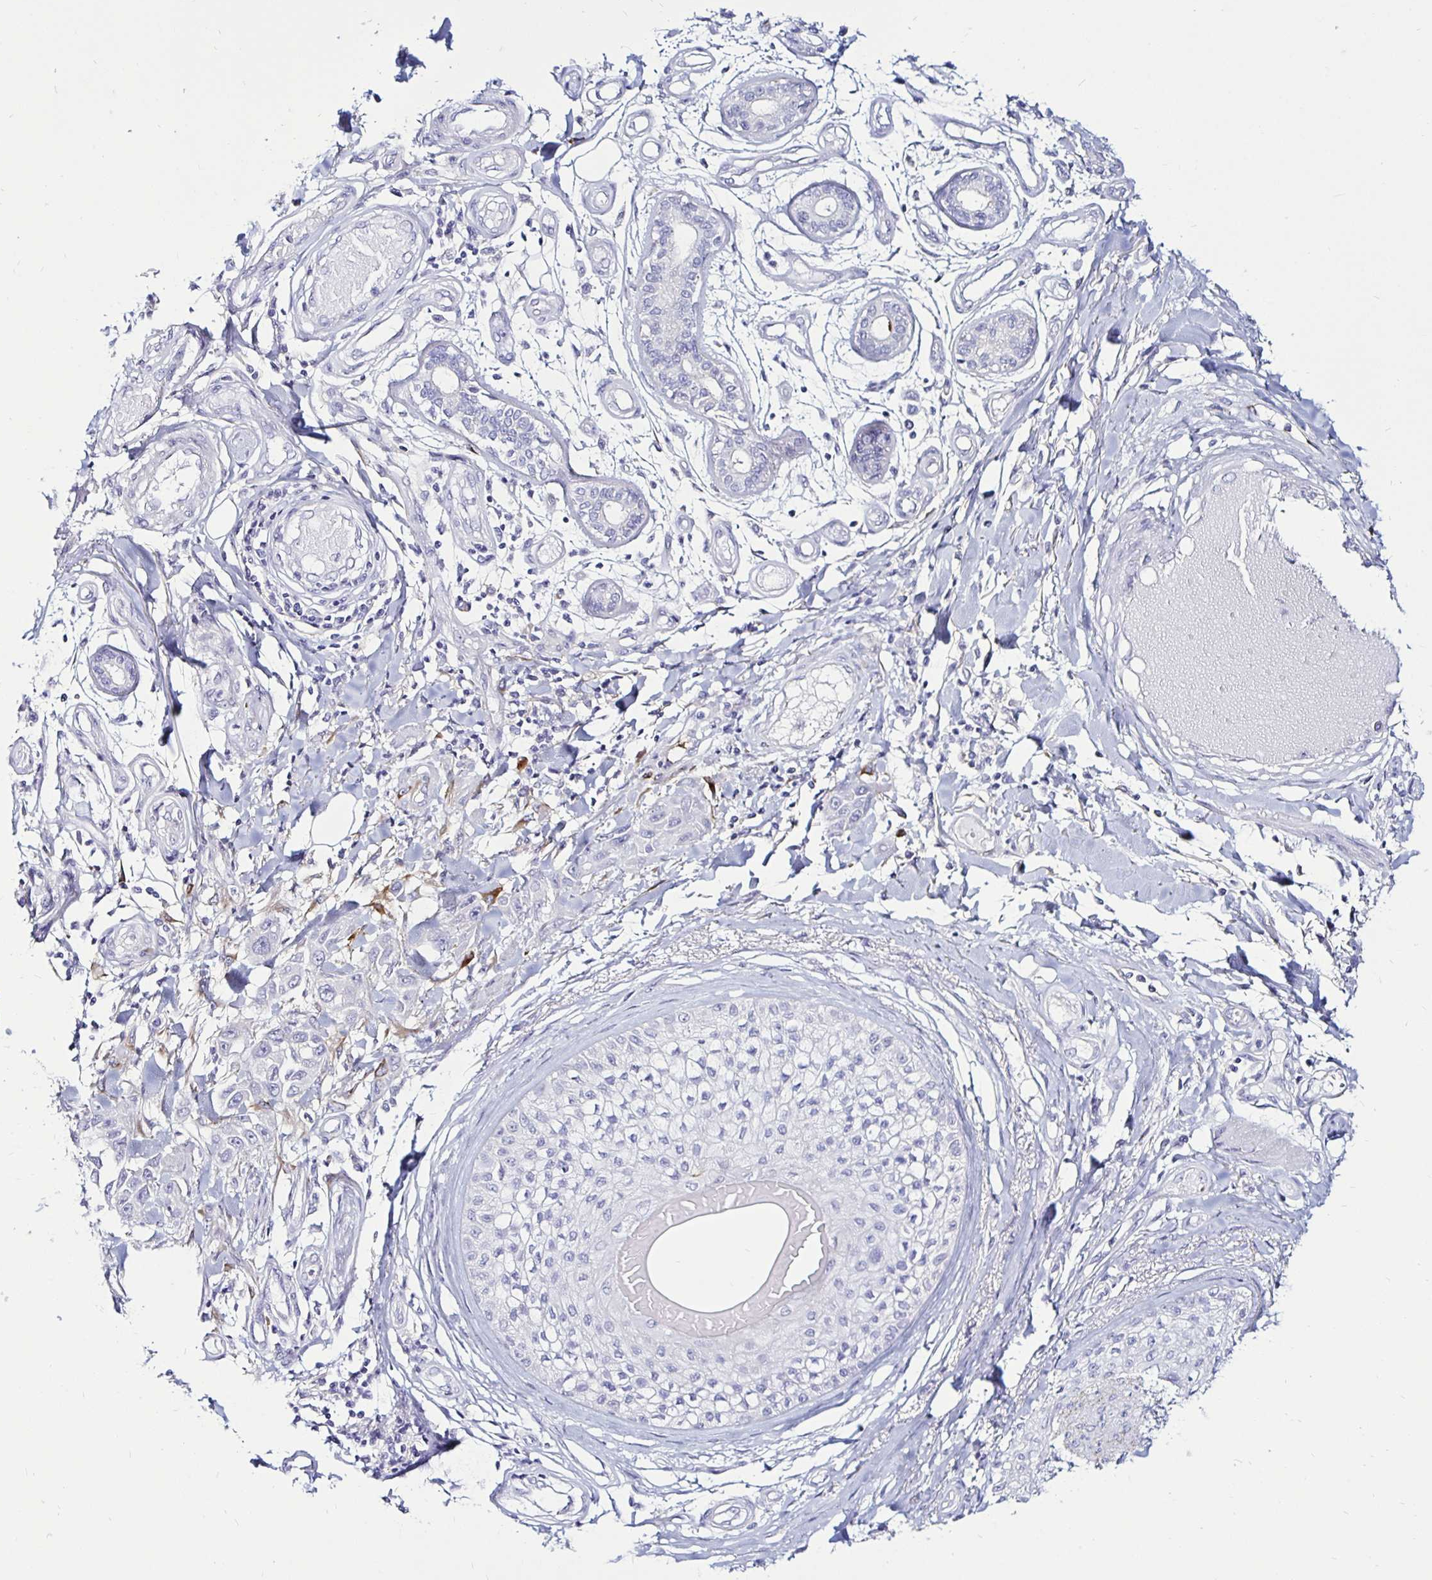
{"staining": {"intensity": "negative", "quantity": "none", "location": "none"}, "tissue": "skin cancer", "cell_type": "Tumor cells", "image_type": "cancer", "snomed": [{"axis": "morphology", "description": "Squamous cell carcinoma, NOS"}, {"axis": "topography", "description": "Skin"}], "caption": "Protein analysis of skin cancer reveals no significant positivity in tumor cells.", "gene": "TIMP1", "patient": {"sex": "female", "age": 69}}